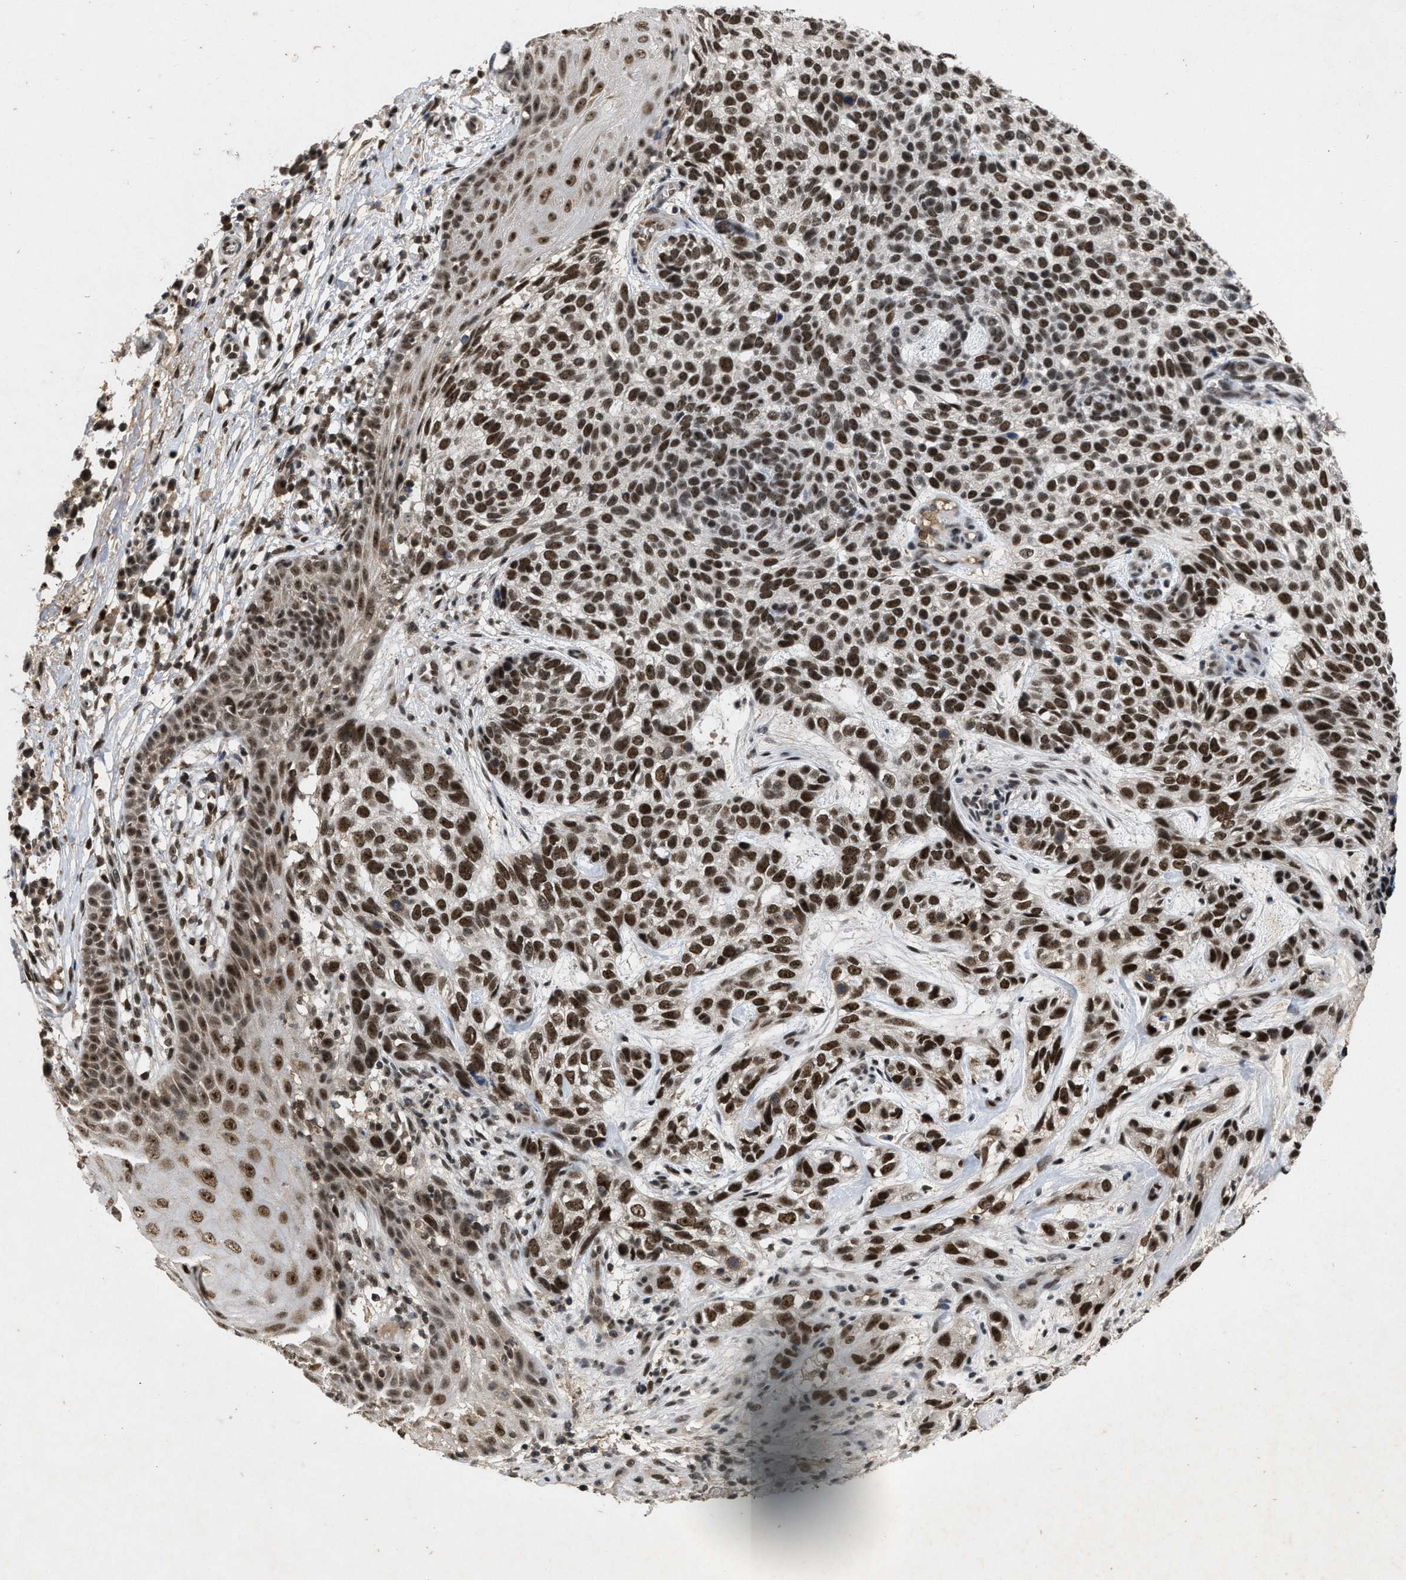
{"staining": {"intensity": "strong", "quantity": ">75%", "location": "nuclear"}, "tissue": "skin cancer", "cell_type": "Tumor cells", "image_type": "cancer", "snomed": [{"axis": "morphology", "description": "Normal tissue, NOS"}, {"axis": "morphology", "description": "Basal cell carcinoma"}, {"axis": "topography", "description": "Skin"}], "caption": "Immunohistochemical staining of skin cancer reveals strong nuclear protein expression in approximately >75% of tumor cells.", "gene": "ZNF346", "patient": {"sex": "male", "age": 79}}